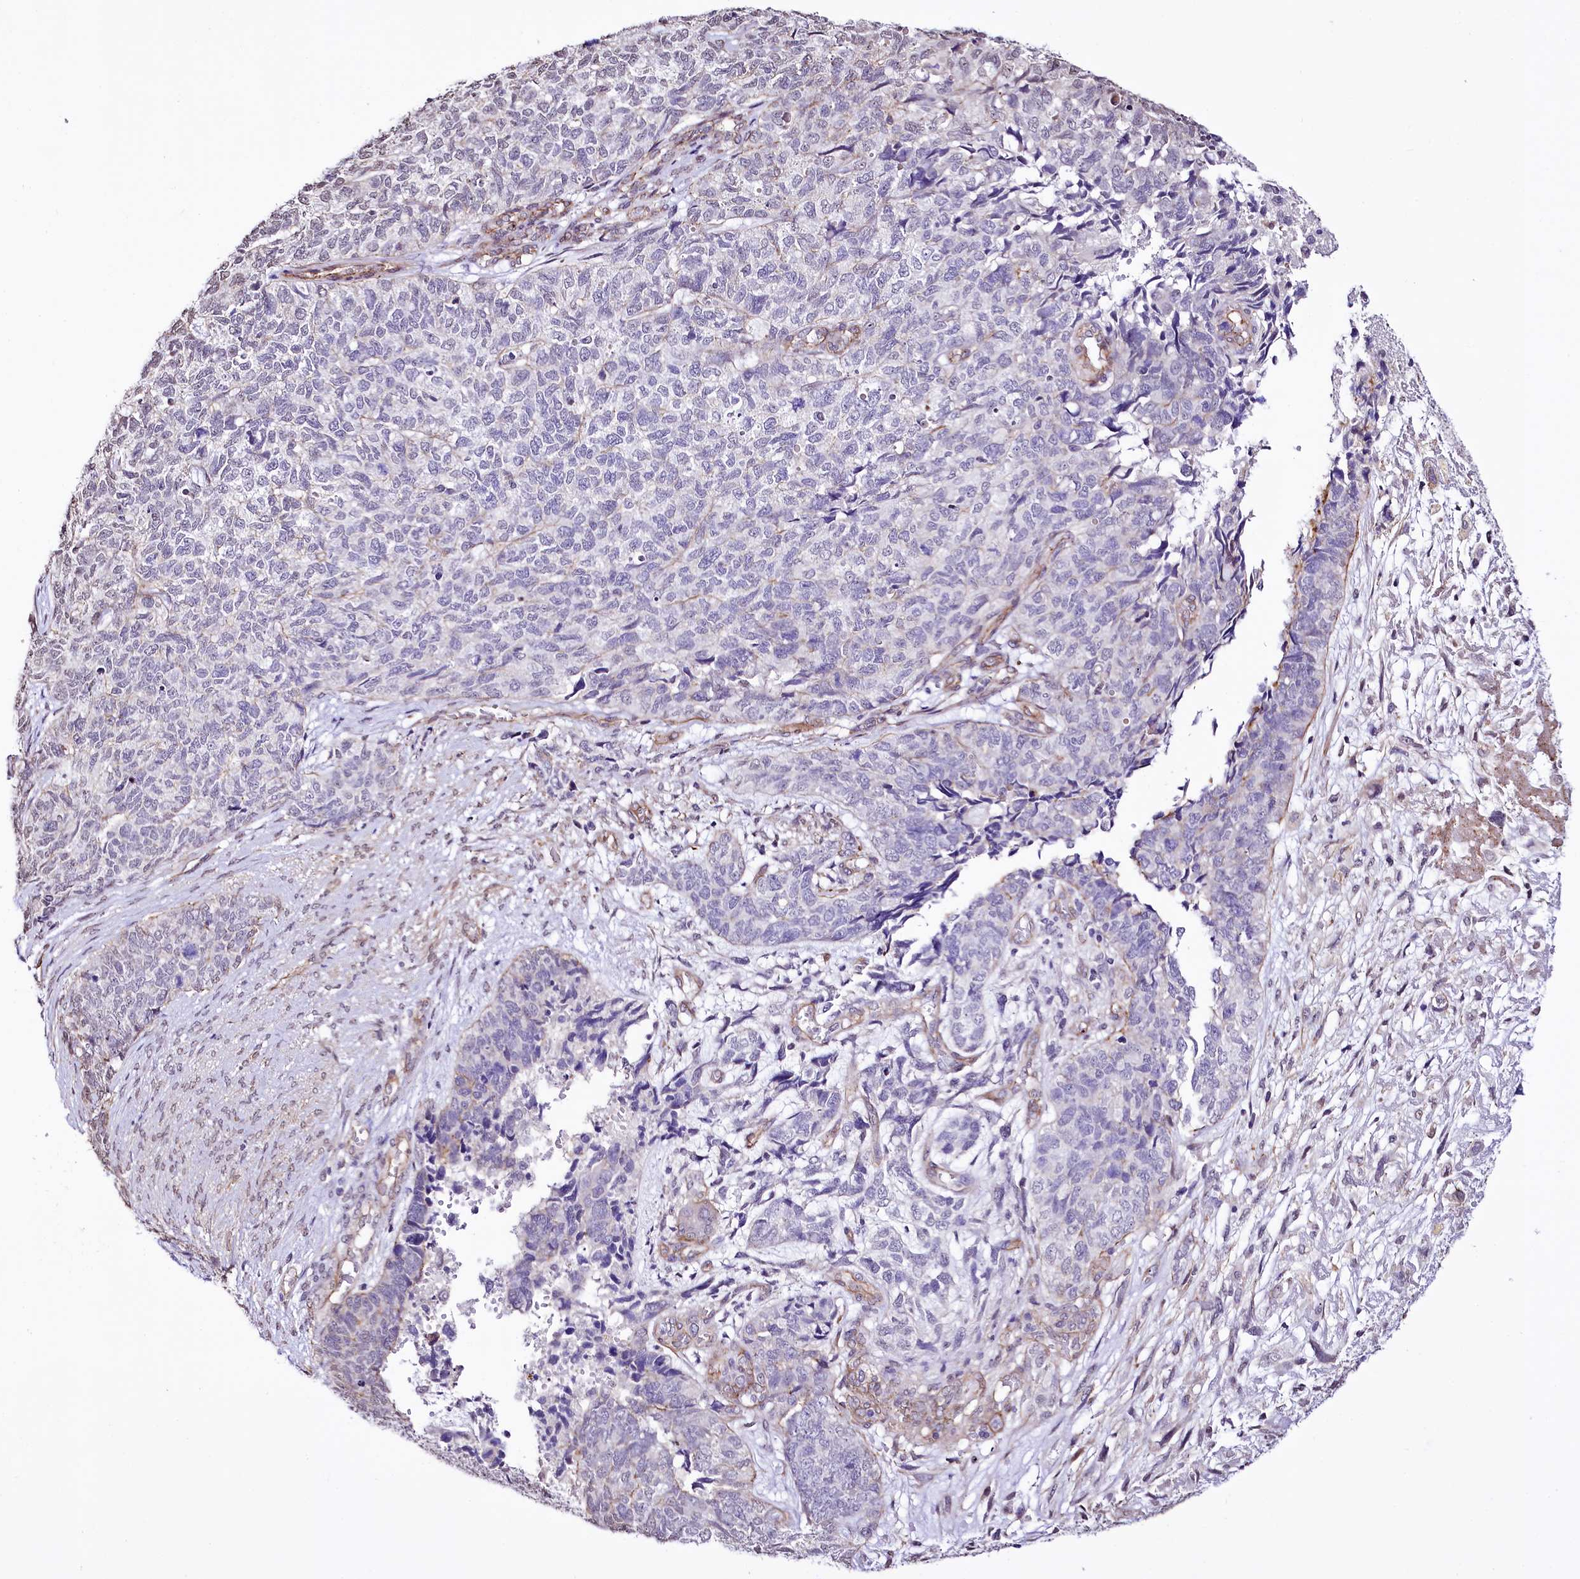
{"staining": {"intensity": "negative", "quantity": "none", "location": "none"}, "tissue": "cervical cancer", "cell_type": "Tumor cells", "image_type": "cancer", "snomed": [{"axis": "morphology", "description": "Squamous cell carcinoma, NOS"}, {"axis": "topography", "description": "Cervix"}], "caption": "A micrograph of squamous cell carcinoma (cervical) stained for a protein shows no brown staining in tumor cells.", "gene": "ST7", "patient": {"sex": "female", "age": 63}}